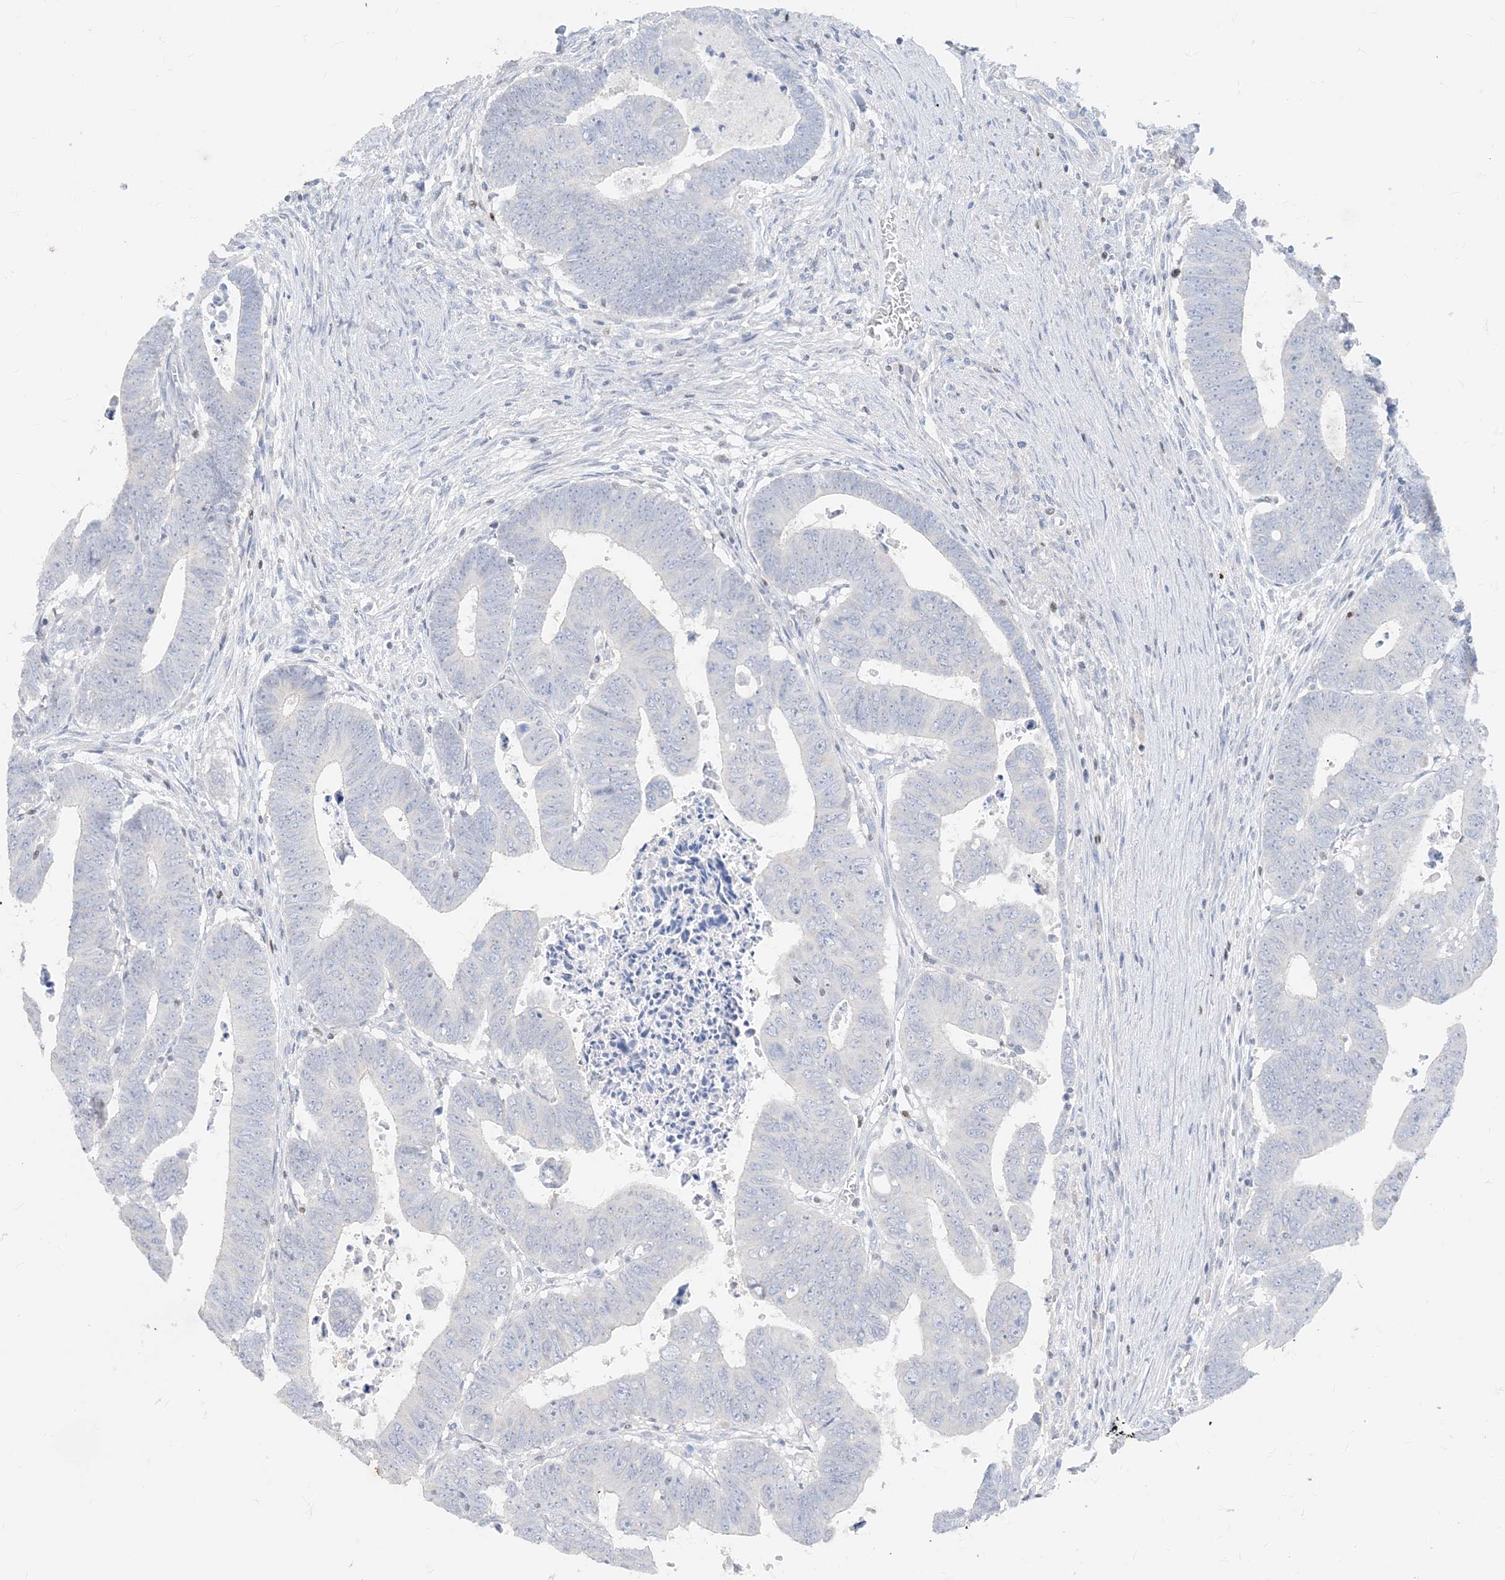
{"staining": {"intensity": "negative", "quantity": "none", "location": "none"}, "tissue": "colorectal cancer", "cell_type": "Tumor cells", "image_type": "cancer", "snomed": [{"axis": "morphology", "description": "Normal tissue, NOS"}, {"axis": "morphology", "description": "Adenocarcinoma, NOS"}, {"axis": "topography", "description": "Rectum"}], "caption": "The micrograph demonstrates no significant expression in tumor cells of colorectal cancer.", "gene": "TBX21", "patient": {"sex": "female", "age": 65}}